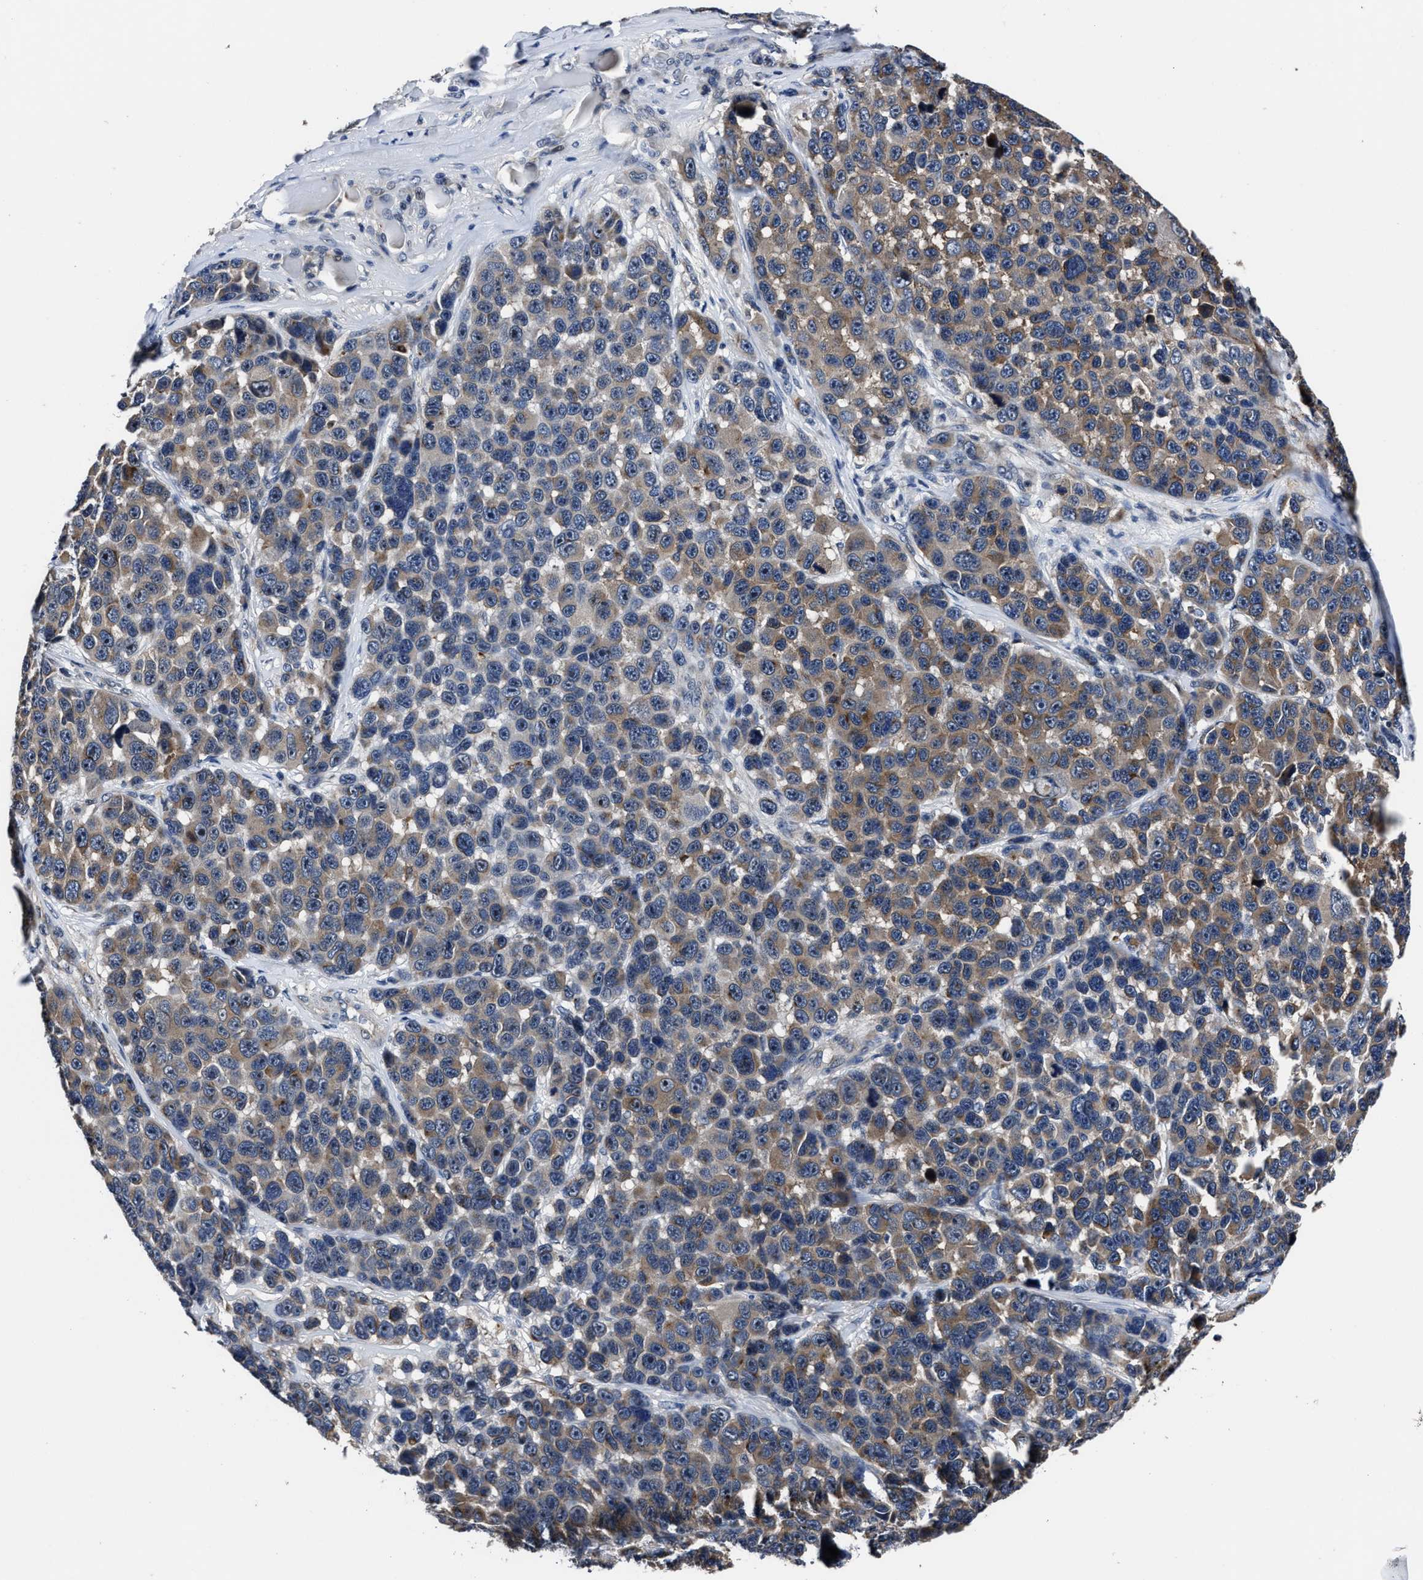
{"staining": {"intensity": "moderate", "quantity": "25%-75%", "location": "cytoplasmic/membranous"}, "tissue": "melanoma", "cell_type": "Tumor cells", "image_type": "cancer", "snomed": [{"axis": "morphology", "description": "Malignant melanoma, NOS"}, {"axis": "topography", "description": "Skin"}], "caption": "DAB (3,3'-diaminobenzidine) immunohistochemical staining of malignant melanoma exhibits moderate cytoplasmic/membranous protein positivity in about 25%-75% of tumor cells.", "gene": "RSBN1L", "patient": {"sex": "male", "age": 53}}